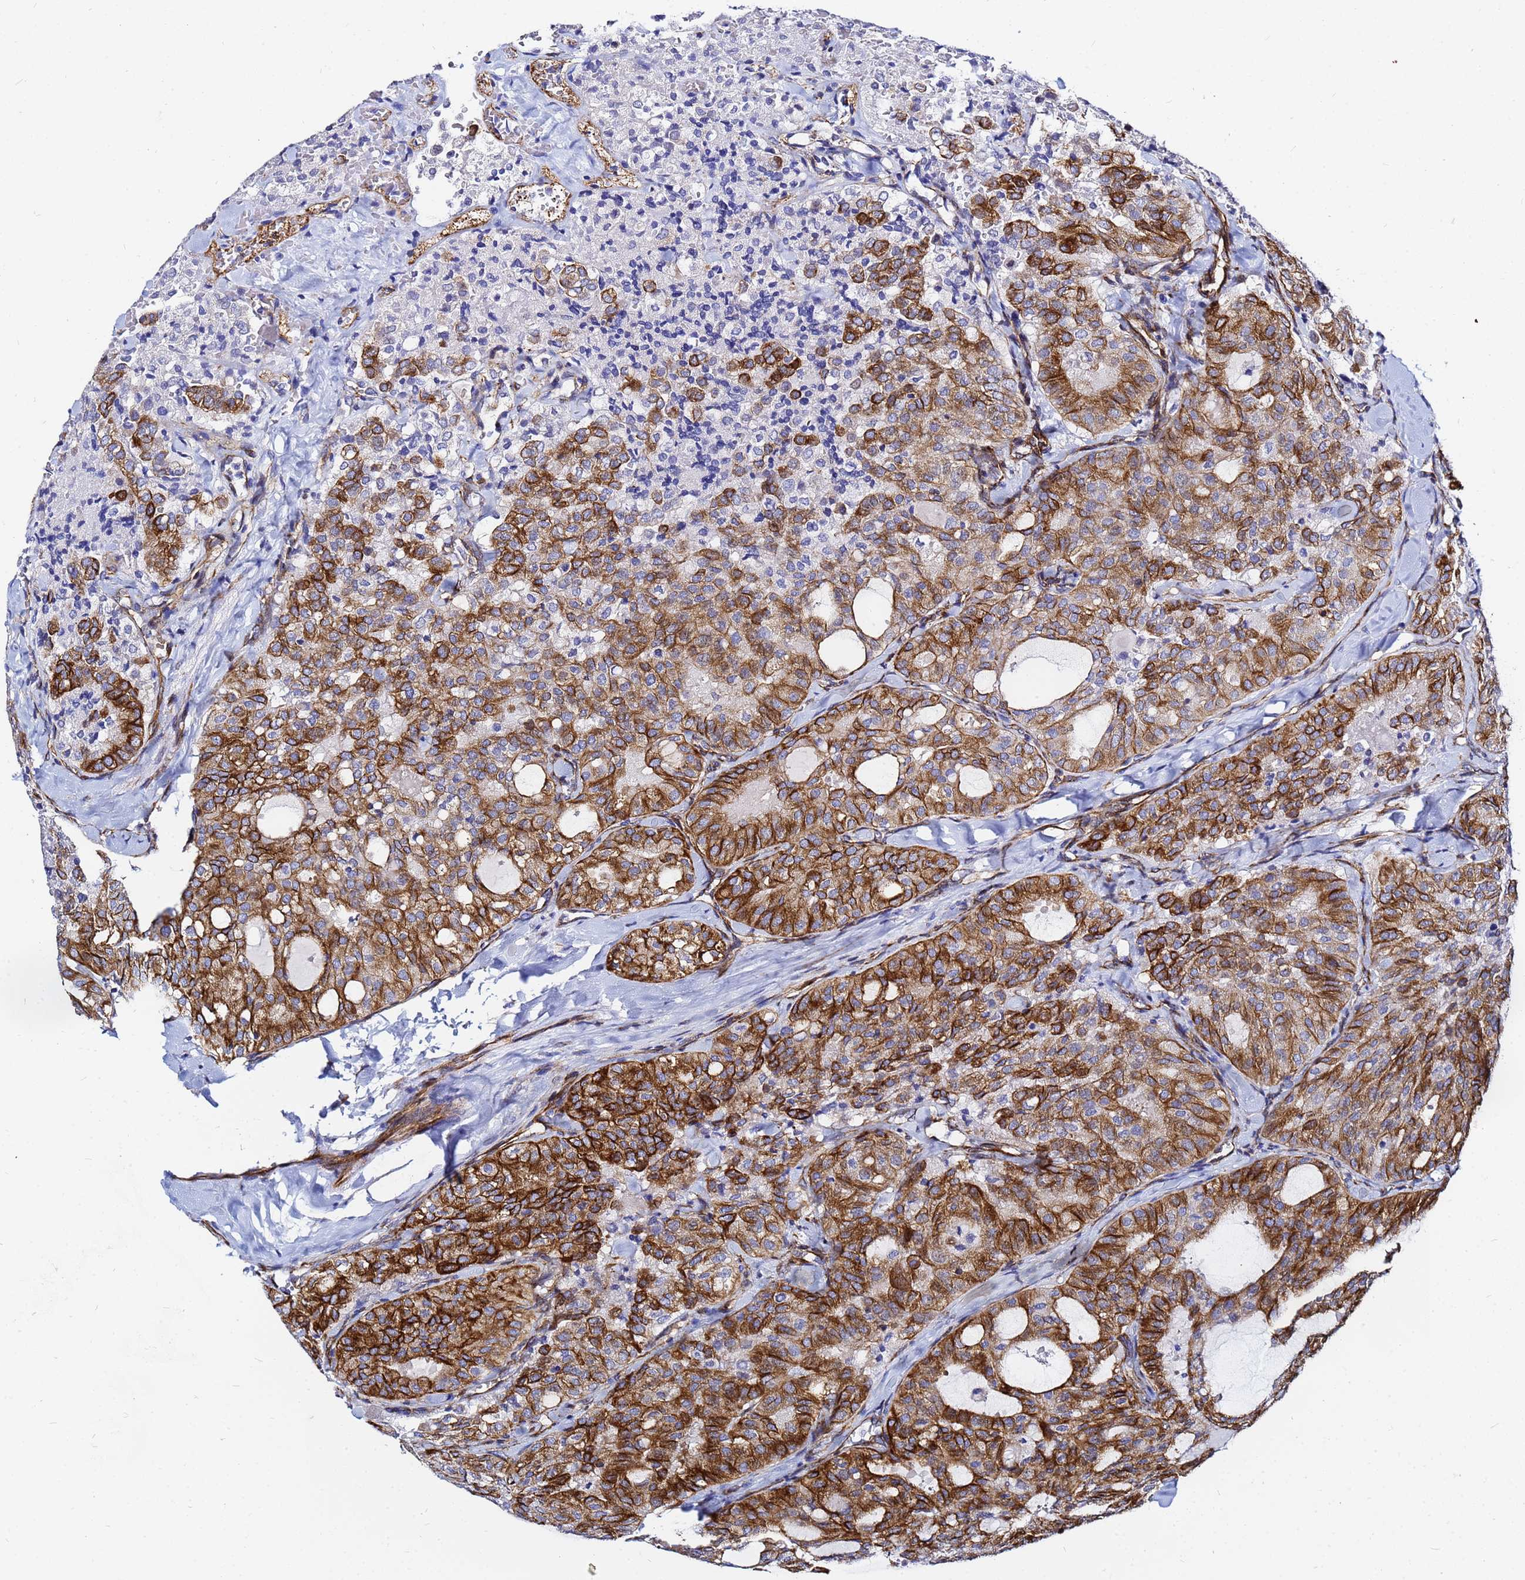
{"staining": {"intensity": "strong", "quantity": ">75%", "location": "cytoplasmic/membranous"}, "tissue": "thyroid cancer", "cell_type": "Tumor cells", "image_type": "cancer", "snomed": [{"axis": "morphology", "description": "Follicular adenoma carcinoma, NOS"}, {"axis": "topography", "description": "Thyroid gland"}], "caption": "A high-resolution photomicrograph shows IHC staining of thyroid follicular adenoma carcinoma, which displays strong cytoplasmic/membranous expression in about >75% of tumor cells.", "gene": "TUBA8", "patient": {"sex": "male", "age": 75}}